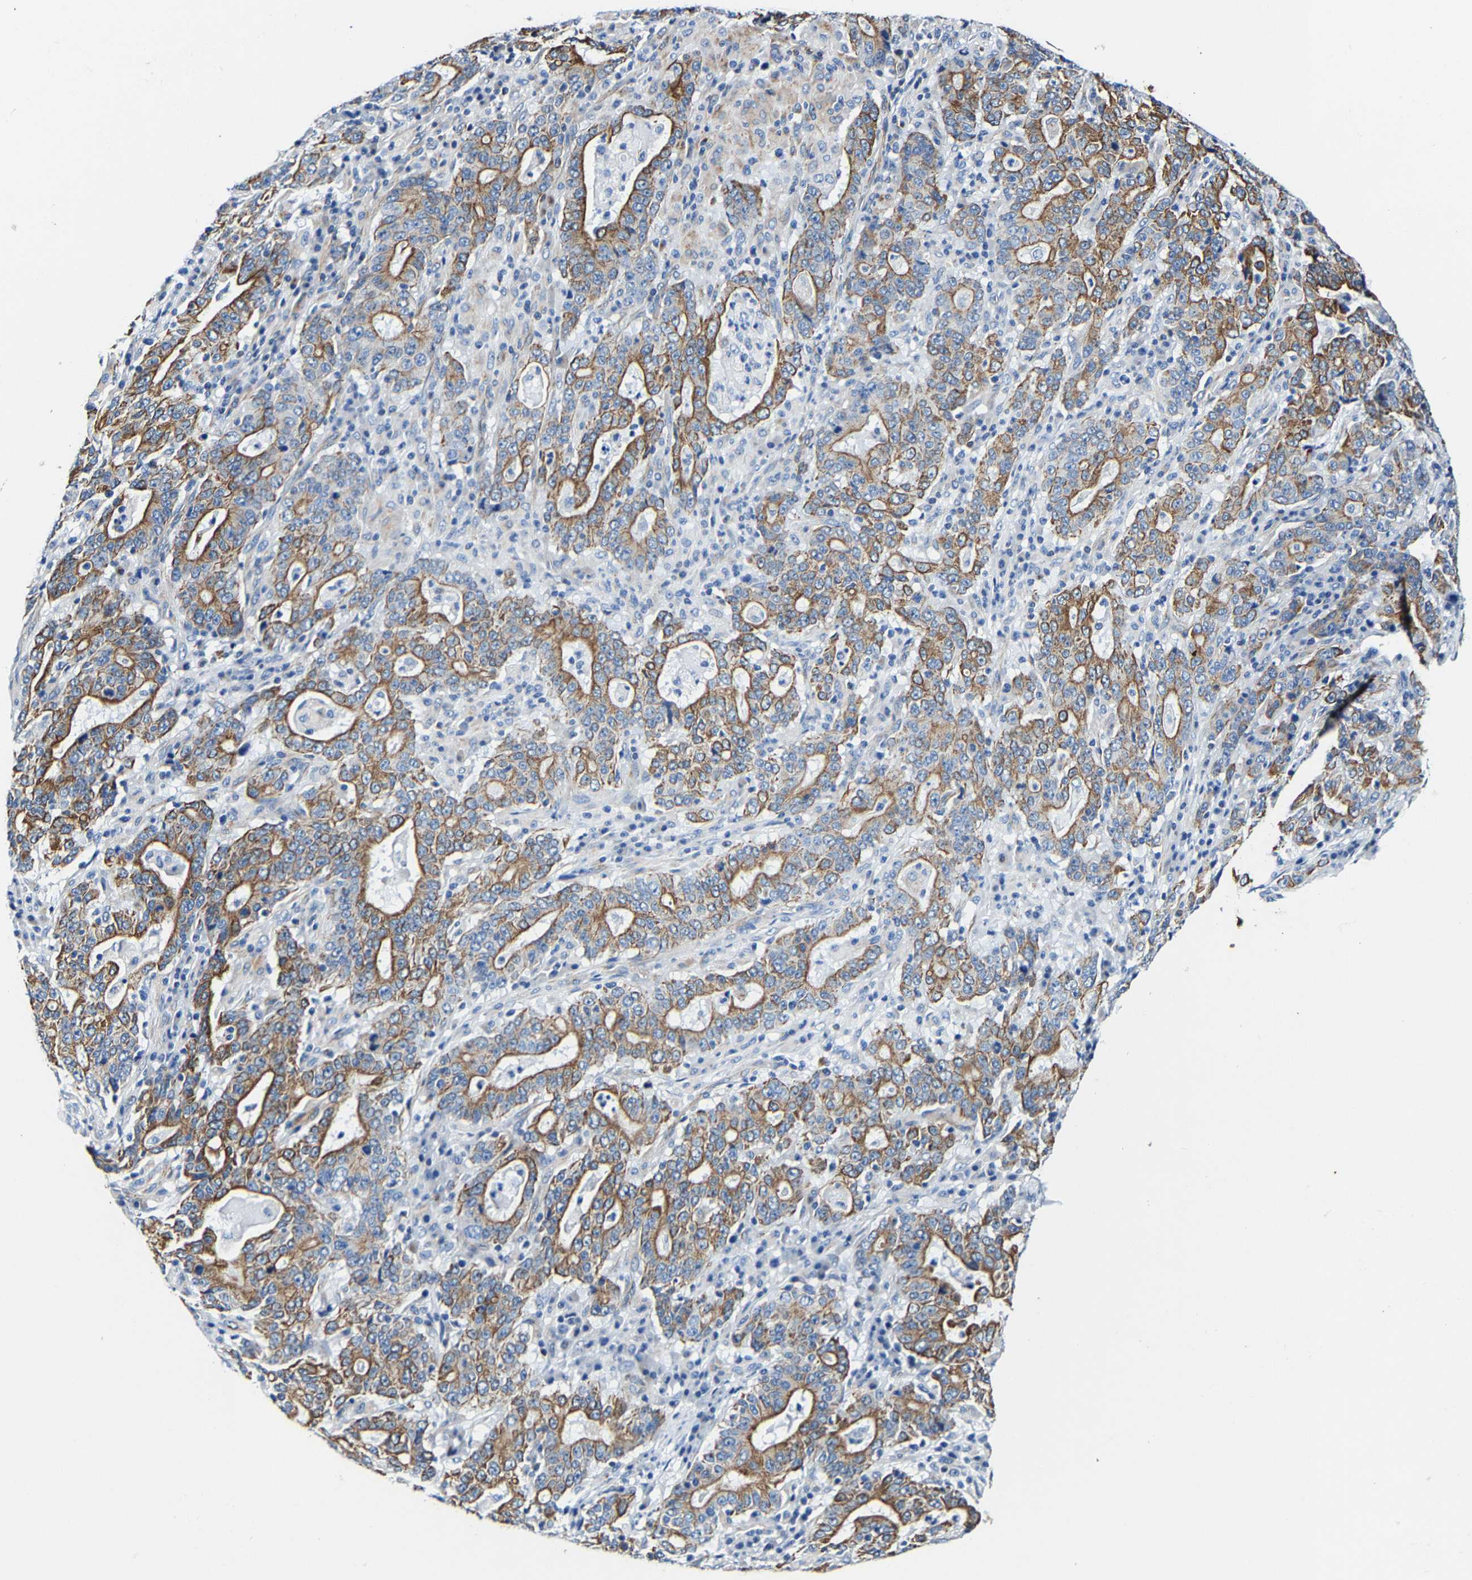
{"staining": {"intensity": "moderate", "quantity": ">75%", "location": "cytoplasmic/membranous"}, "tissue": "stomach cancer", "cell_type": "Tumor cells", "image_type": "cancer", "snomed": [{"axis": "morphology", "description": "Normal tissue, NOS"}, {"axis": "morphology", "description": "Adenocarcinoma, NOS"}, {"axis": "topography", "description": "Stomach, upper"}, {"axis": "topography", "description": "Stomach"}], "caption": "Tumor cells display moderate cytoplasmic/membranous expression in approximately >75% of cells in adenocarcinoma (stomach).", "gene": "MMEL1", "patient": {"sex": "male", "age": 59}}